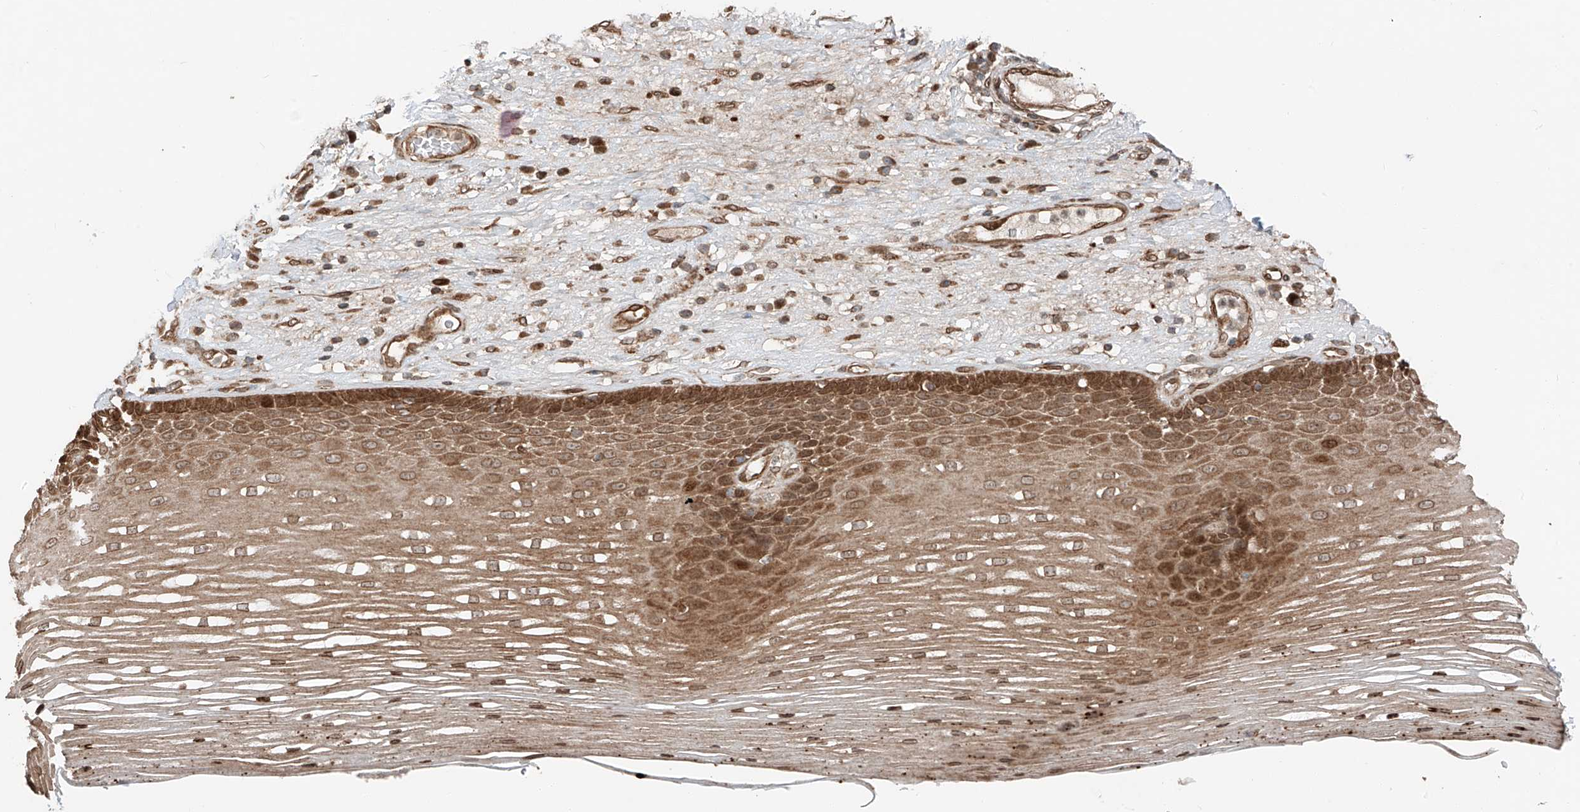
{"staining": {"intensity": "moderate", "quantity": ">75%", "location": "cytoplasmic/membranous"}, "tissue": "esophagus", "cell_type": "Squamous epithelial cells", "image_type": "normal", "snomed": [{"axis": "morphology", "description": "Normal tissue, NOS"}, {"axis": "topography", "description": "Esophagus"}], "caption": "Brown immunohistochemical staining in normal esophagus shows moderate cytoplasmic/membranous positivity in about >75% of squamous epithelial cells.", "gene": "CEP162", "patient": {"sex": "male", "age": 62}}